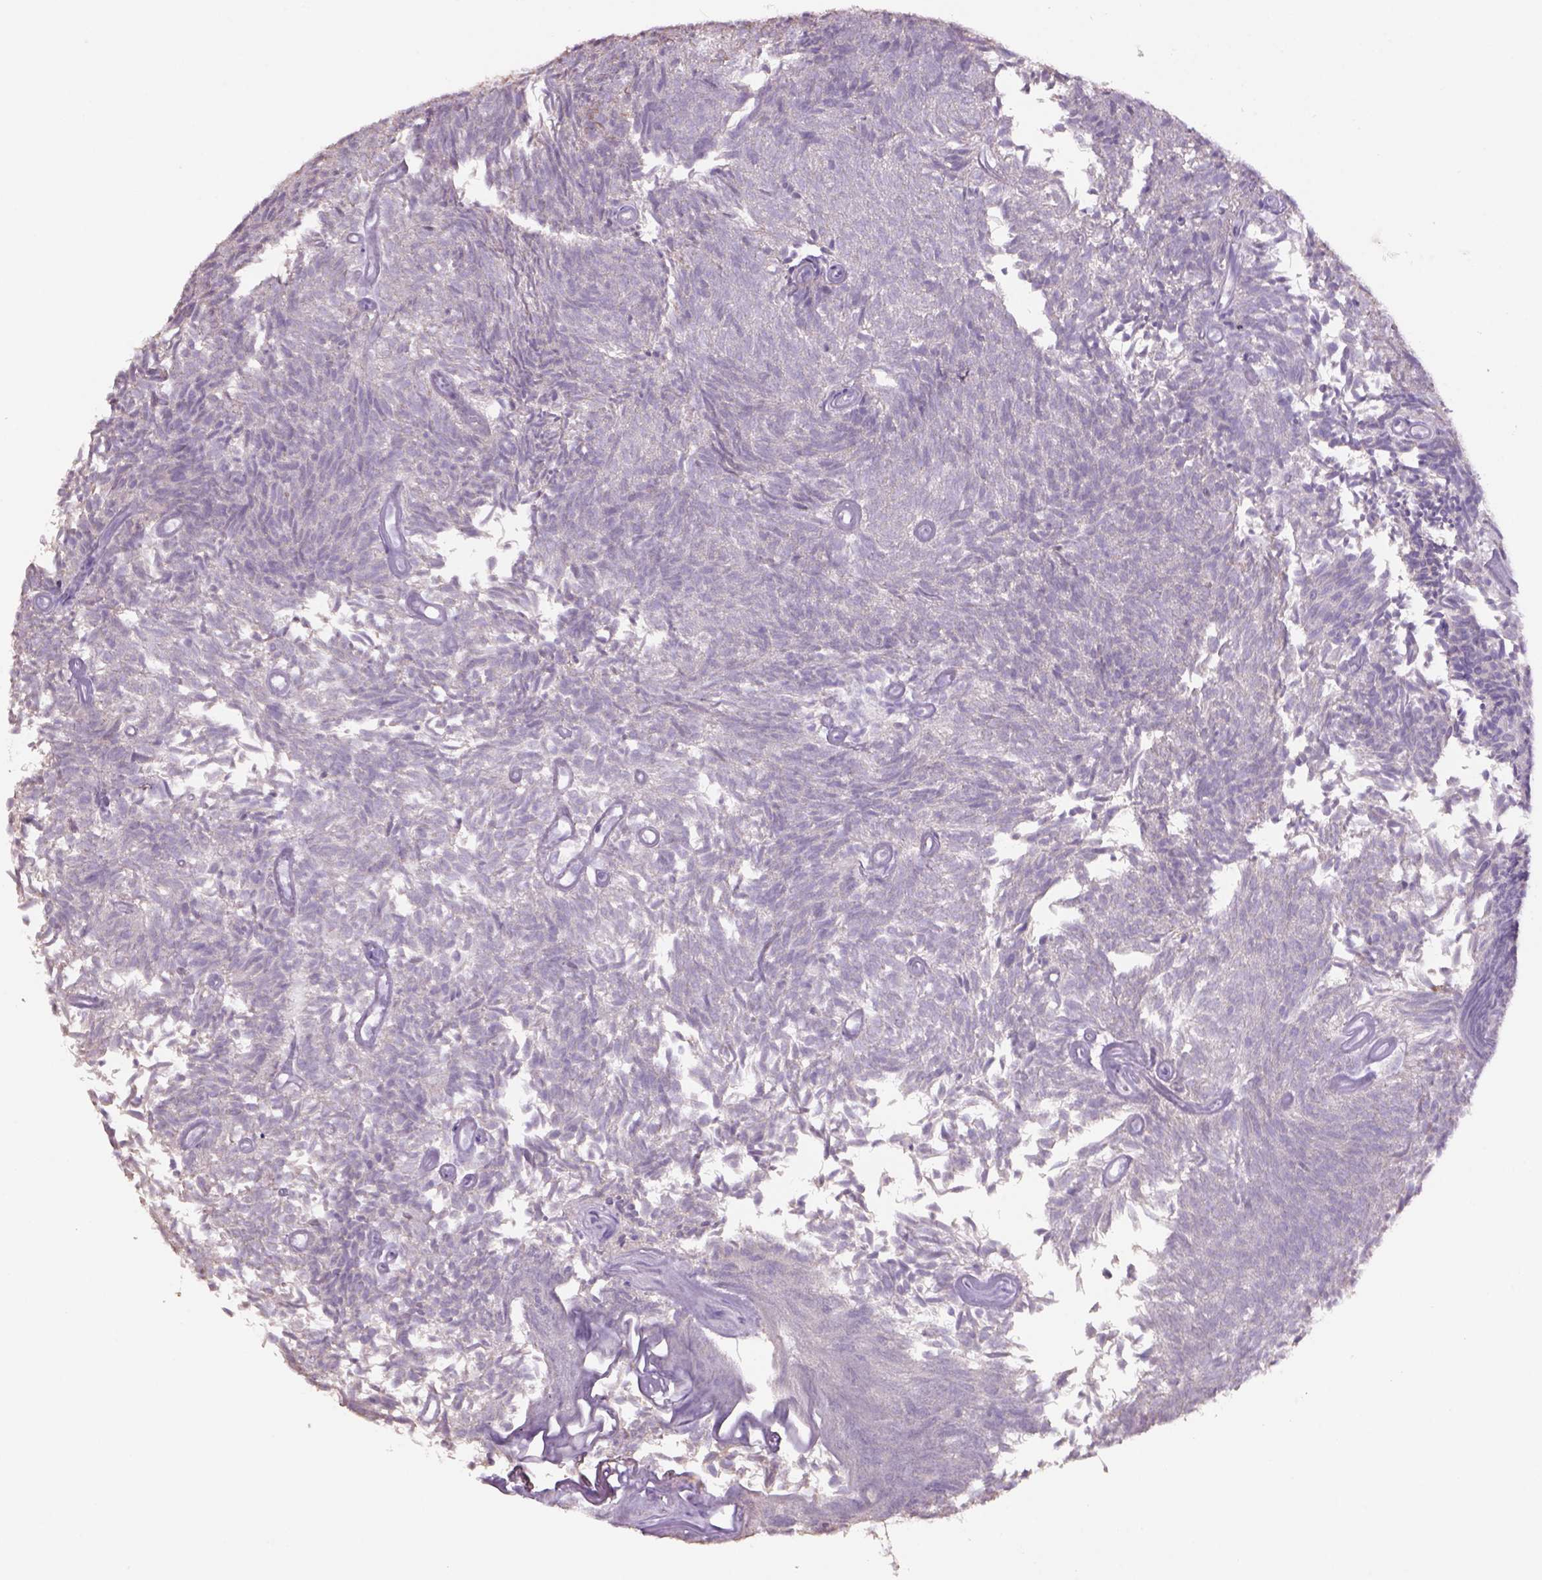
{"staining": {"intensity": "negative", "quantity": "none", "location": "none"}, "tissue": "urothelial cancer", "cell_type": "Tumor cells", "image_type": "cancer", "snomed": [{"axis": "morphology", "description": "Urothelial carcinoma, Low grade"}, {"axis": "topography", "description": "Urinary bladder"}], "caption": "Immunohistochemistry of urothelial carcinoma (low-grade) exhibits no expression in tumor cells.", "gene": "ADGRV1", "patient": {"sex": "male", "age": 77}}